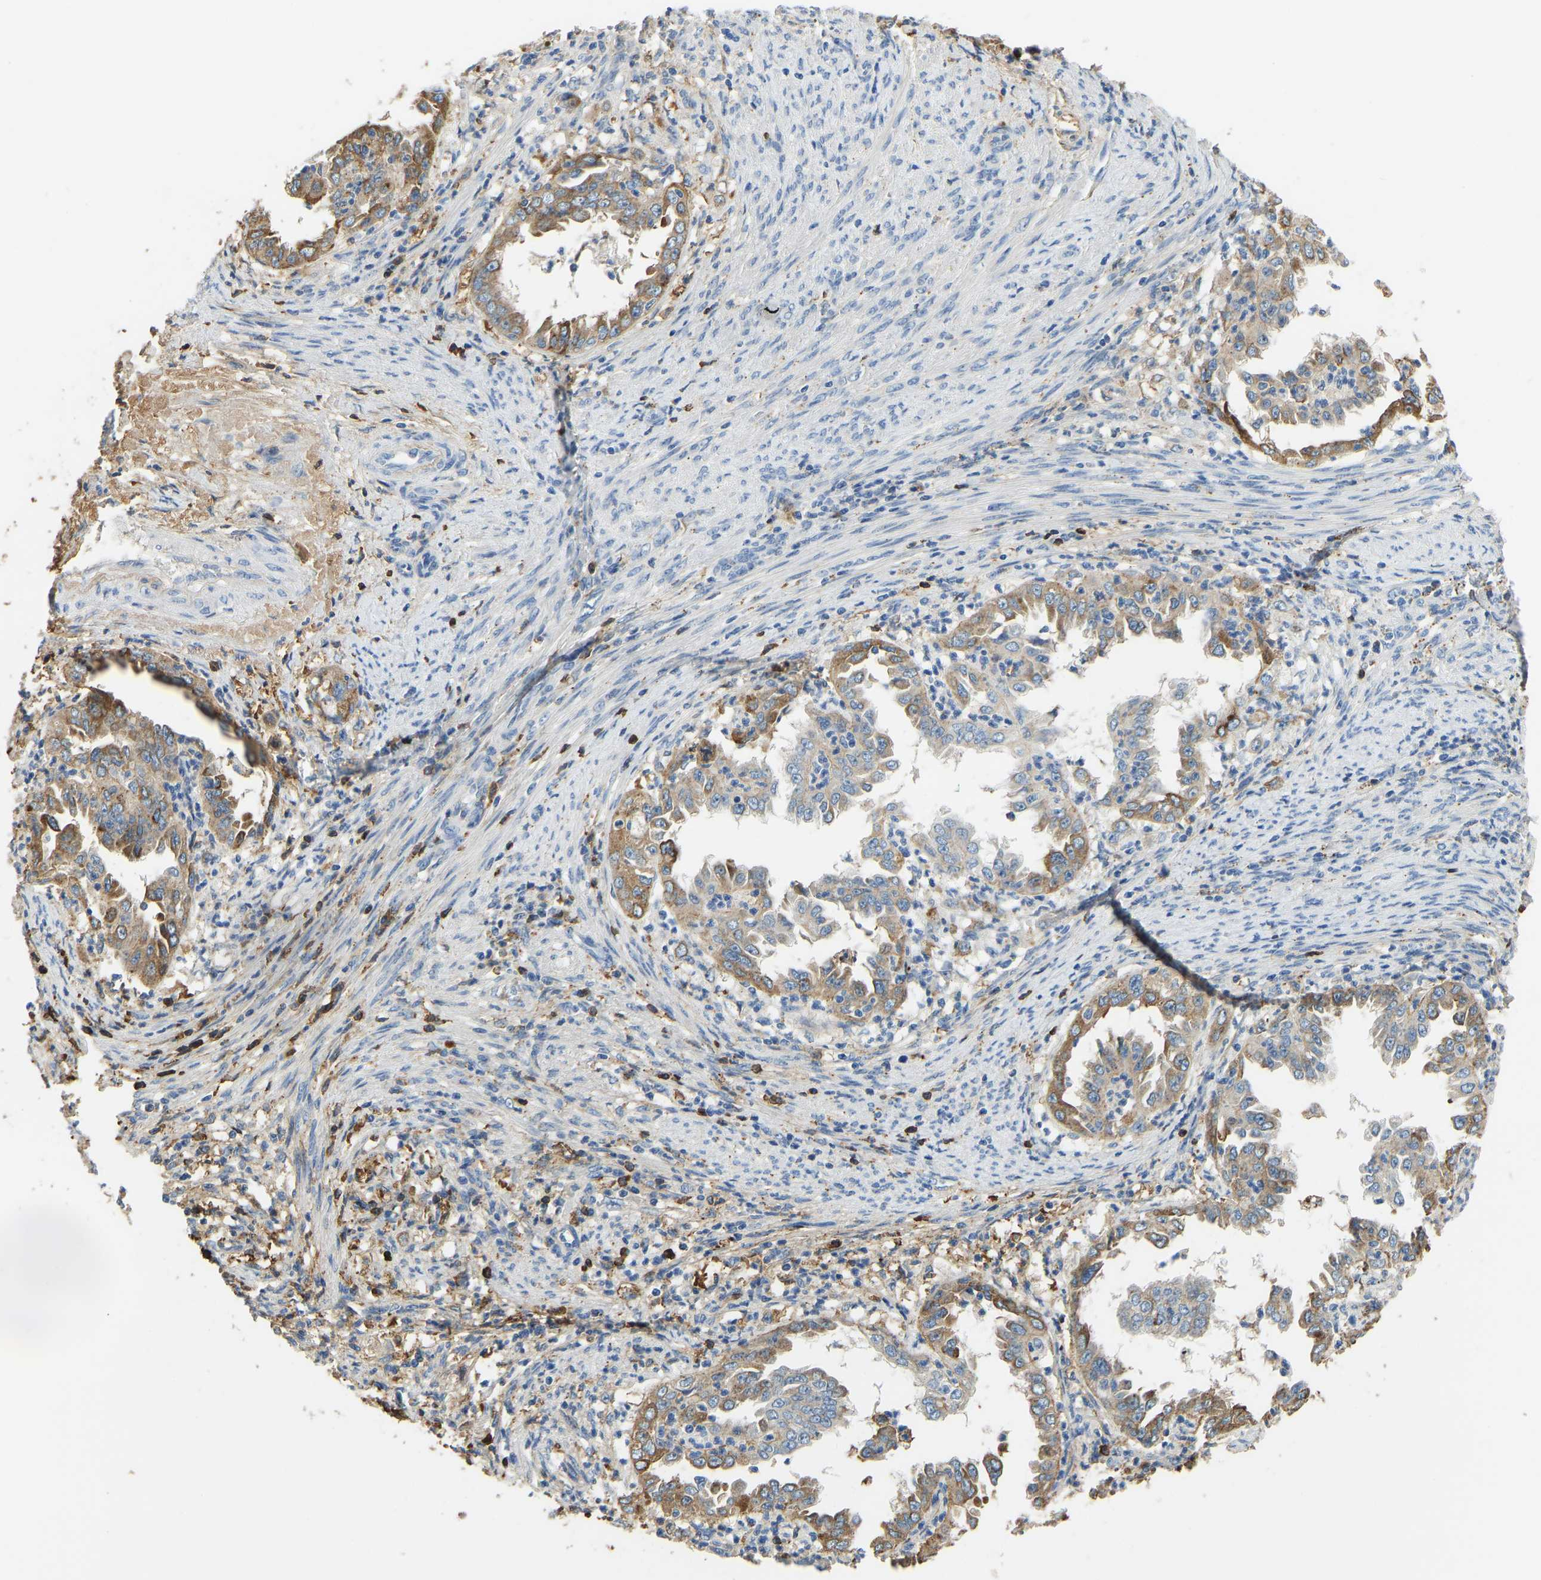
{"staining": {"intensity": "moderate", "quantity": ">75%", "location": "cytoplasmic/membranous"}, "tissue": "endometrial cancer", "cell_type": "Tumor cells", "image_type": "cancer", "snomed": [{"axis": "morphology", "description": "Adenocarcinoma, NOS"}, {"axis": "topography", "description": "Endometrium"}], "caption": "Immunohistochemistry histopathology image of human endometrial cancer (adenocarcinoma) stained for a protein (brown), which reveals medium levels of moderate cytoplasmic/membranous positivity in about >75% of tumor cells.", "gene": "THBS4", "patient": {"sex": "female", "age": 85}}